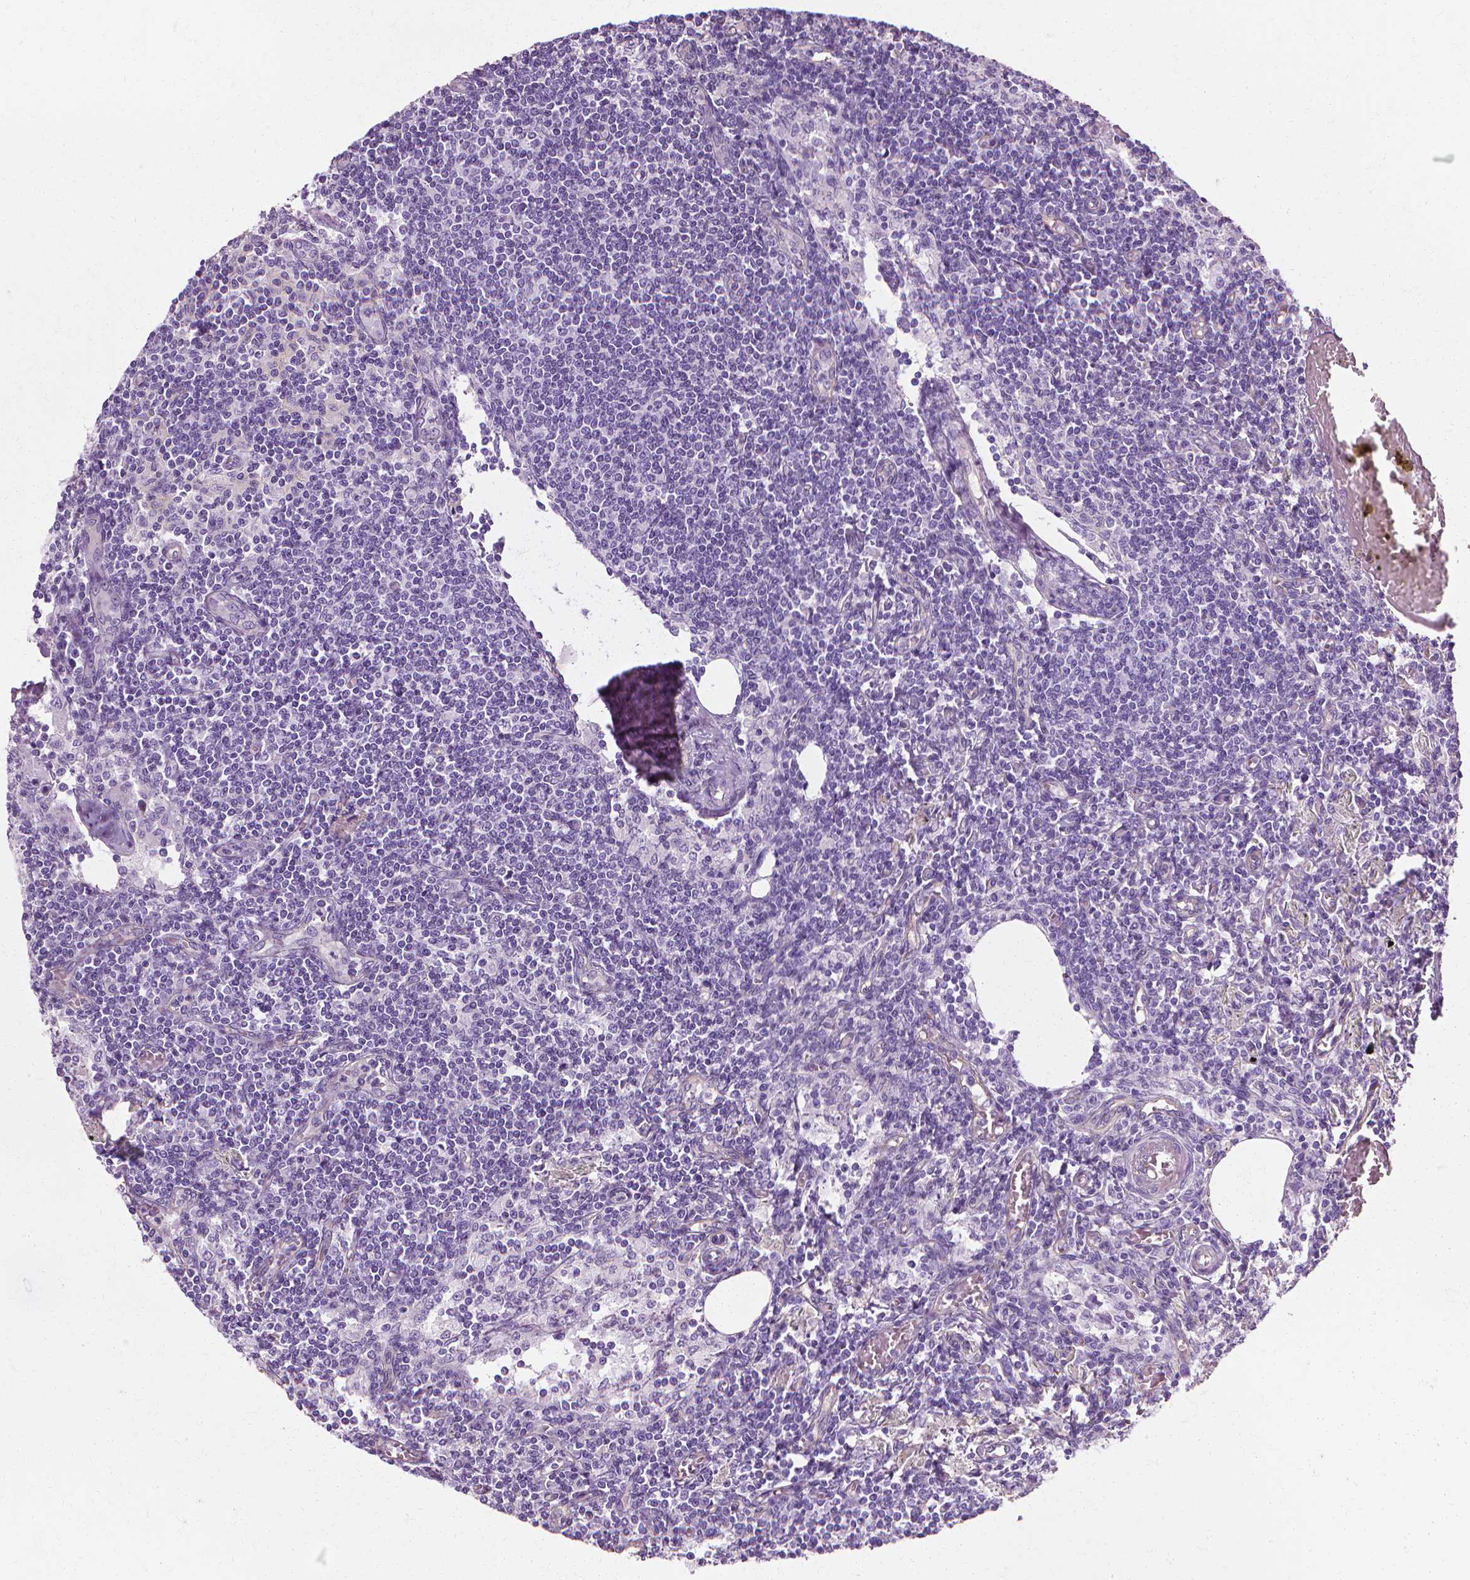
{"staining": {"intensity": "negative", "quantity": "none", "location": "none"}, "tissue": "lymph node", "cell_type": "Germinal center cells", "image_type": "normal", "snomed": [{"axis": "morphology", "description": "Normal tissue, NOS"}, {"axis": "topography", "description": "Lymph node"}], "caption": "DAB immunohistochemical staining of benign lymph node demonstrates no significant staining in germinal center cells. Brightfield microscopy of immunohistochemistry (IHC) stained with DAB (brown) and hematoxylin (blue), captured at high magnification.", "gene": "CFAP157", "patient": {"sex": "female", "age": 69}}